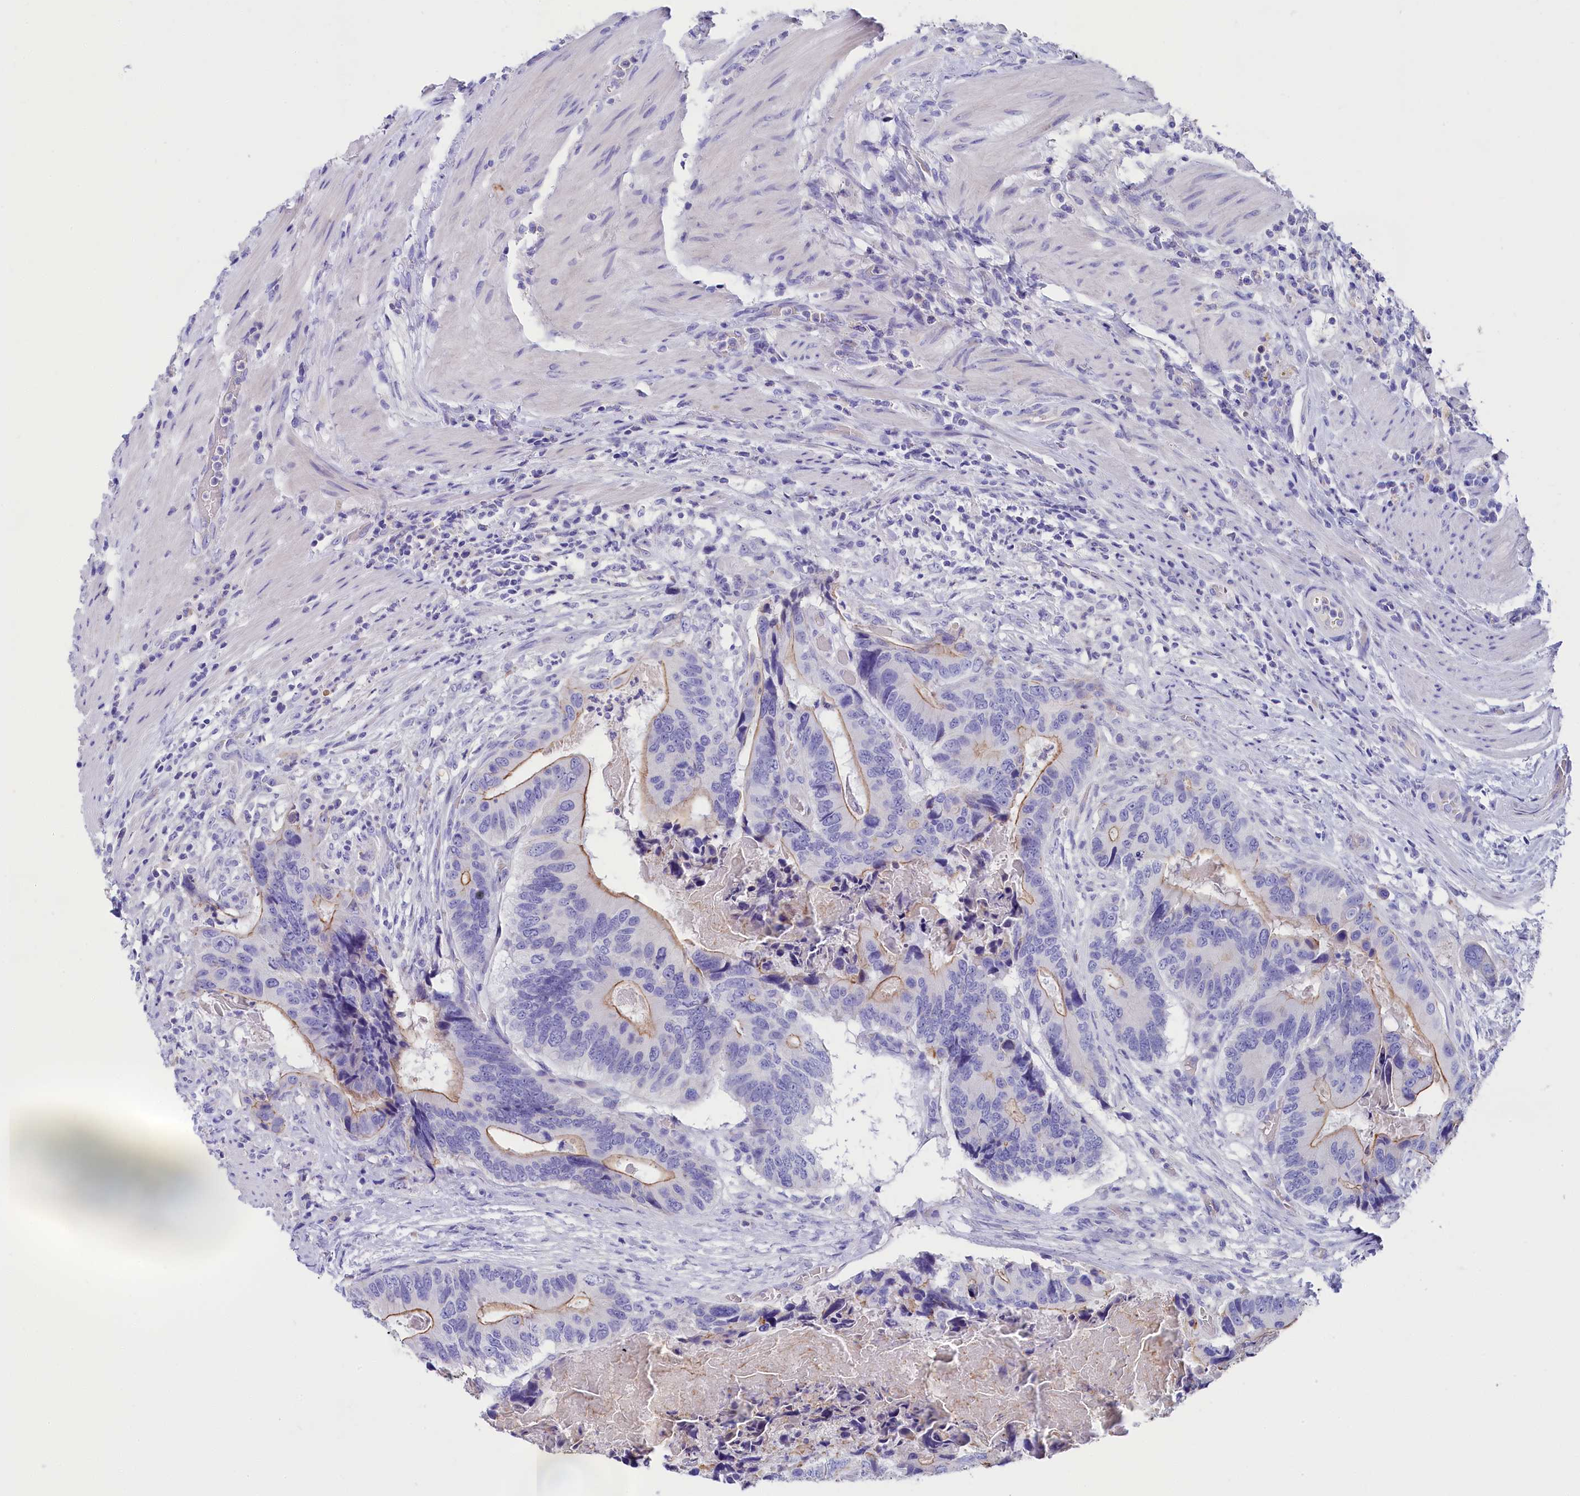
{"staining": {"intensity": "moderate", "quantity": "<25%", "location": "cytoplasmic/membranous"}, "tissue": "colorectal cancer", "cell_type": "Tumor cells", "image_type": "cancer", "snomed": [{"axis": "morphology", "description": "Adenocarcinoma, NOS"}, {"axis": "topography", "description": "Colon"}], "caption": "IHC micrograph of neoplastic tissue: colorectal cancer stained using immunohistochemistry (IHC) demonstrates low levels of moderate protein expression localized specifically in the cytoplasmic/membranous of tumor cells, appearing as a cytoplasmic/membranous brown color.", "gene": "SULT2A1", "patient": {"sex": "male", "age": 84}}